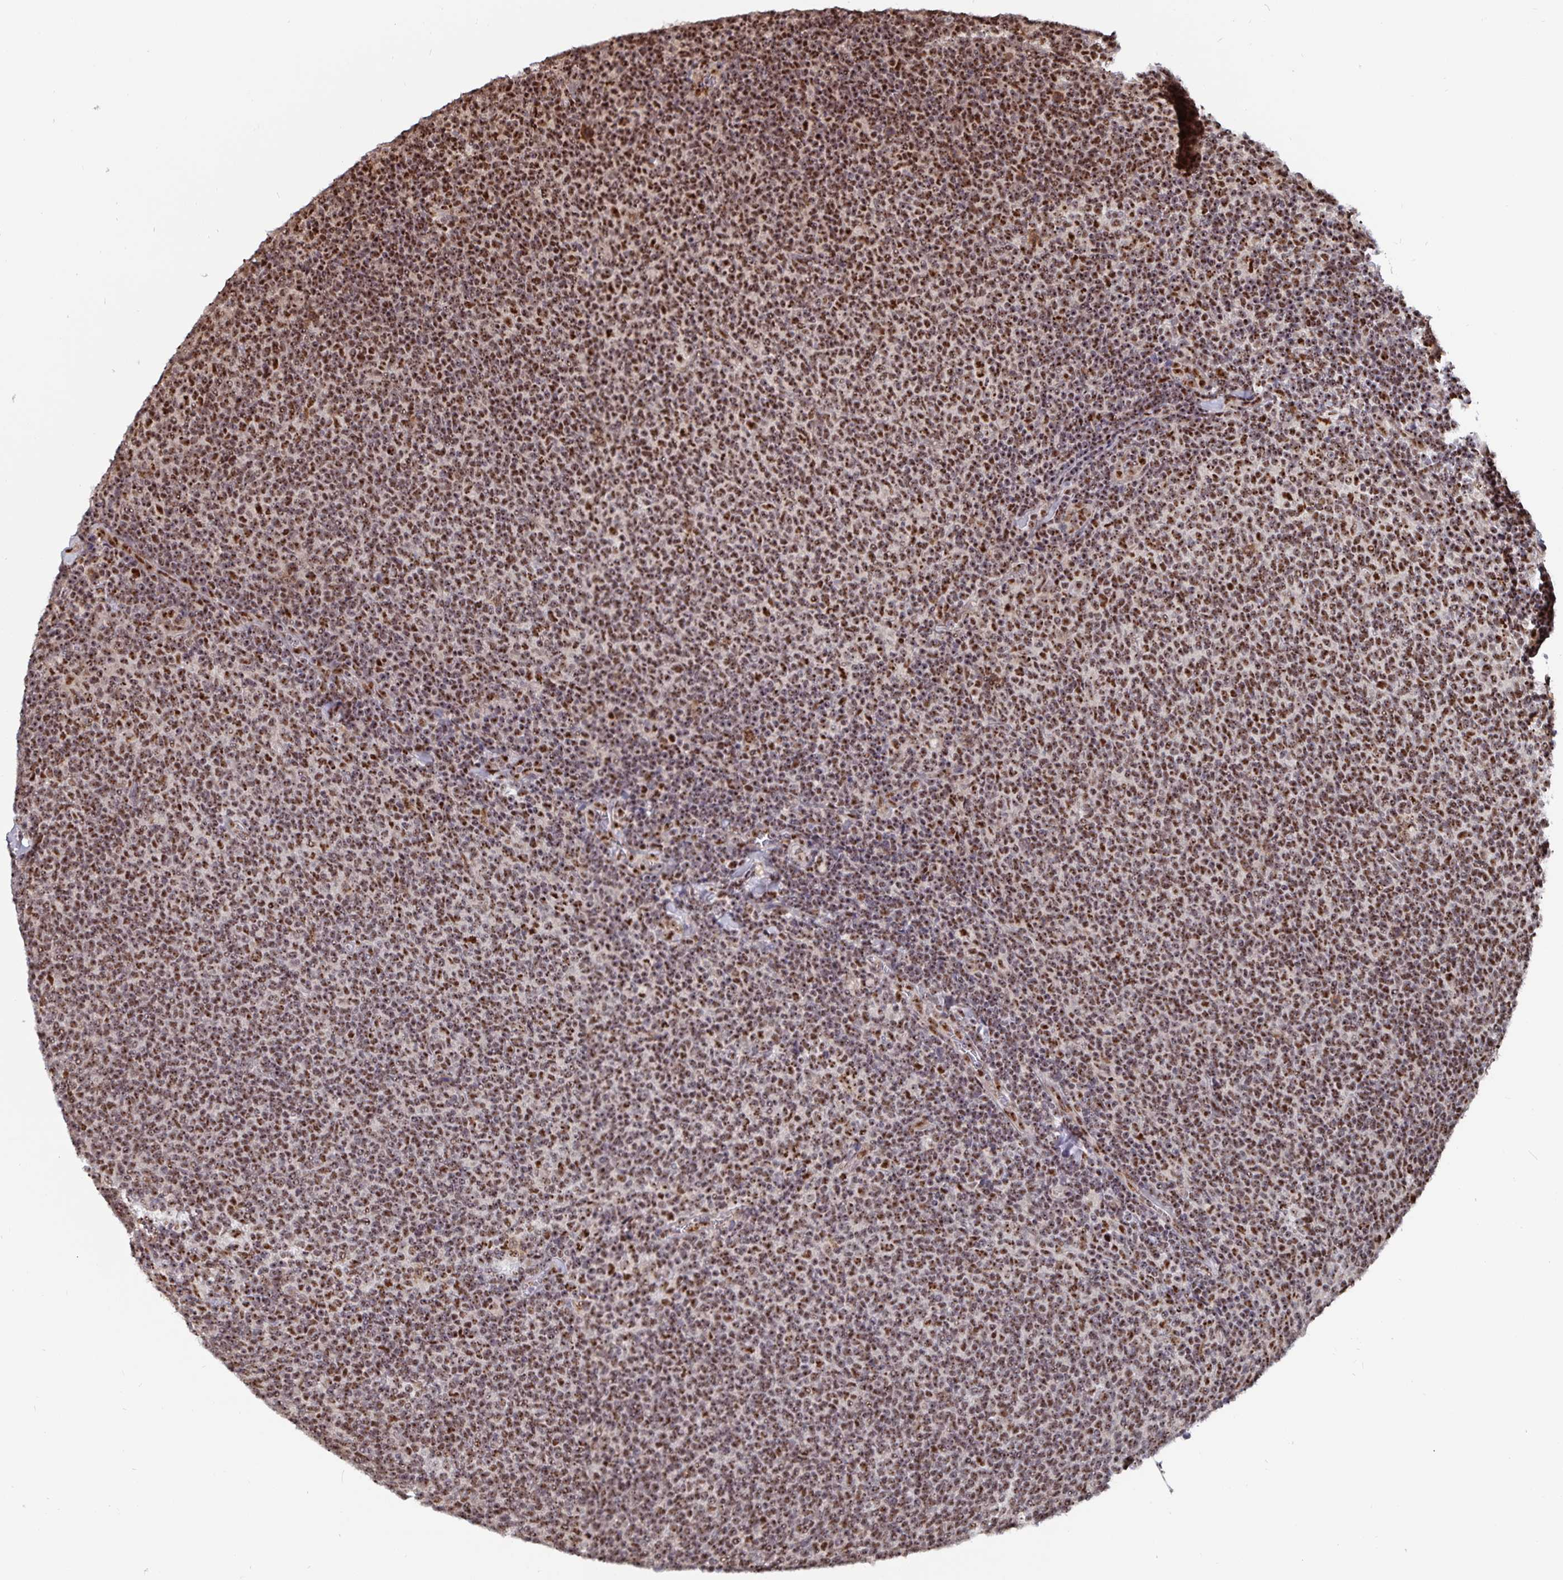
{"staining": {"intensity": "strong", "quantity": ">75%", "location": "nuclear"}, "tissue": "lymphoma", "cell_type": "Tumor cells", "image_type": "cancer", "snomed": [{"axis": "morphology", "description": "Malignant lymphoma, non-Hodgkin's type, Low grade"}, {"axis": "topography", "description": "Lymph node"}], "caption": "Malignant lymphoma, non-Hodgkin's type (low-grade) stained with a brown dye shows strong nuclear positive staining in about >75% of tumor cells.", "gene": "LAS1L", "patient": {"sex": "male", "age": 52}}